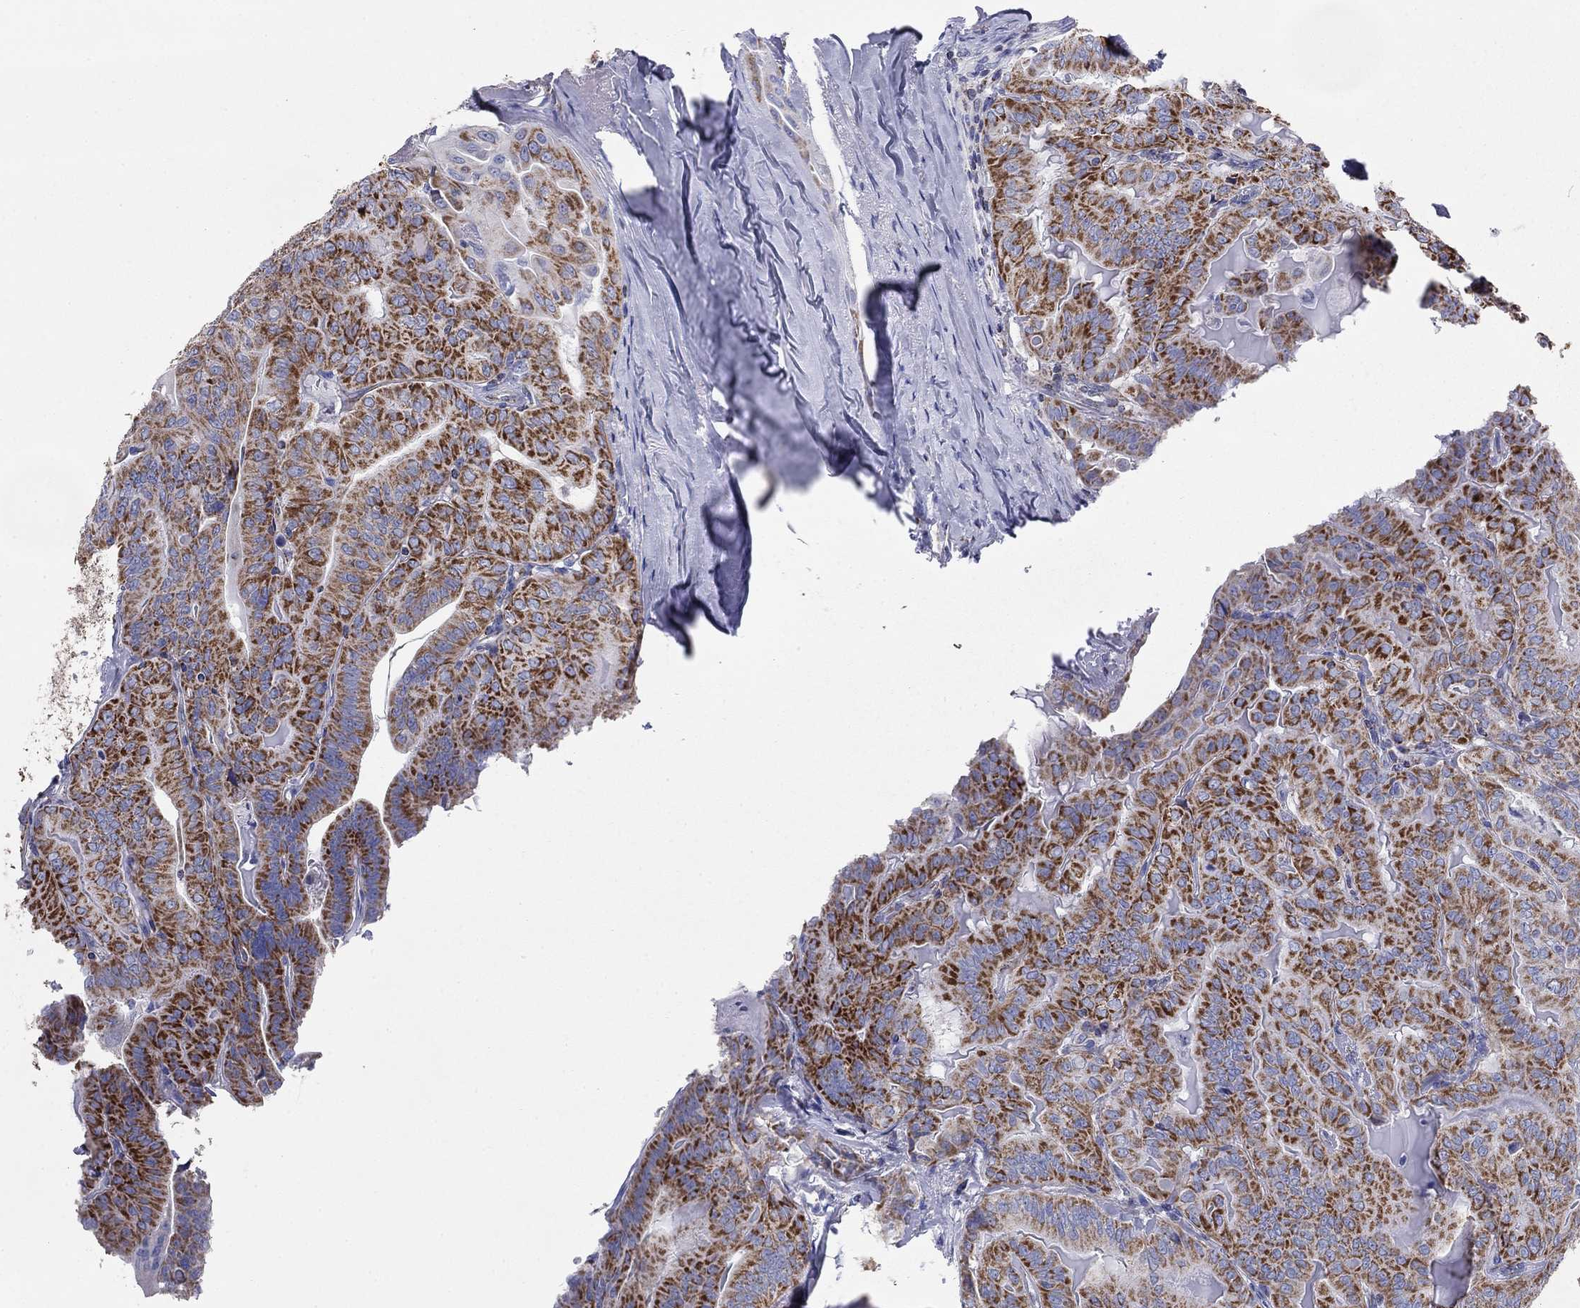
{"staining": {"intensity": "strong", "quantity": ">75%", "location": "cytoplasmic/membranous"}, "tissue": "thyroid cancer", "cell_type": "Tumor cells", "image_type": "cancer", "snomed": [{"axis": "morphology", "description": "Papillary adenocarcinoma, NOS"}, {"axis": "topography", "description": "Thyroid gland"}], "caption": "This is an image of immunohistochemistry staining of thyroid papillary adenocarcinoma, which shows strong expression in the cytoplasmic/membranous of tumor cells.", "gene": "NDUFA4L2", "patient": {"sex": "female", "age": 68}}